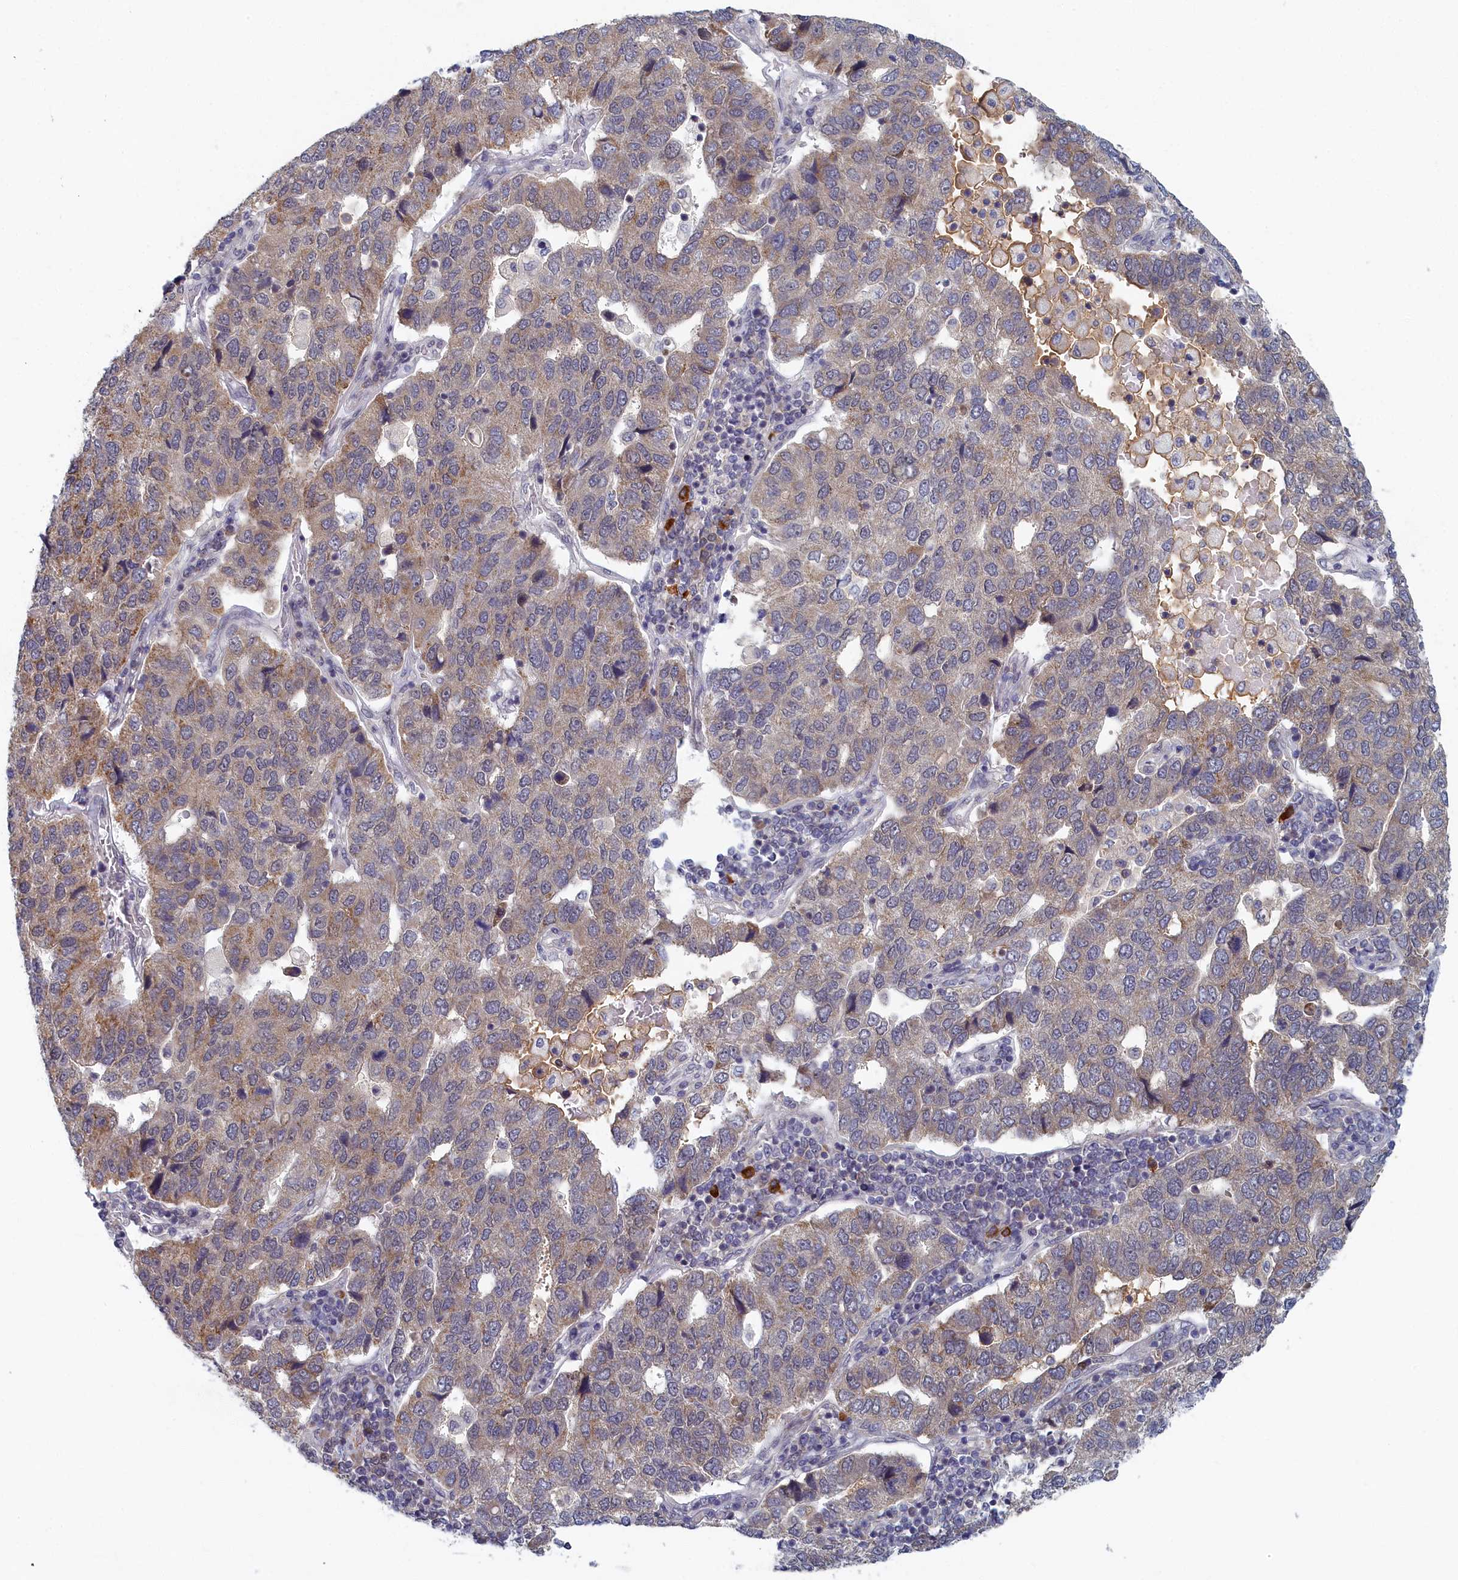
{"staining": {"intensity": "weak", "quantity": "25%-75%", "location": "cytoplasmic/membranous"}, "tissue": "pancreatic cancer", "cell_type": "Tumor cells", "image_type": "cancer", "snomed": [{"axis": "morphology", "description": "Adenocarcinoma, NOS"}, {"axis": "topography", "description": "Pancreas"}], "caption": "The histopathology image exhibits immunohistochemical staining of adenocarcinoma (pancreatic). There is weak cytoplasmic/membranous positivity is seen in approximately 25%-75% of tumor cells. (Brightfield microscopy of DAB IHC at high magnification).", "gene": "DNAJC17", "patient": {"sex": "female", "age": 61}}